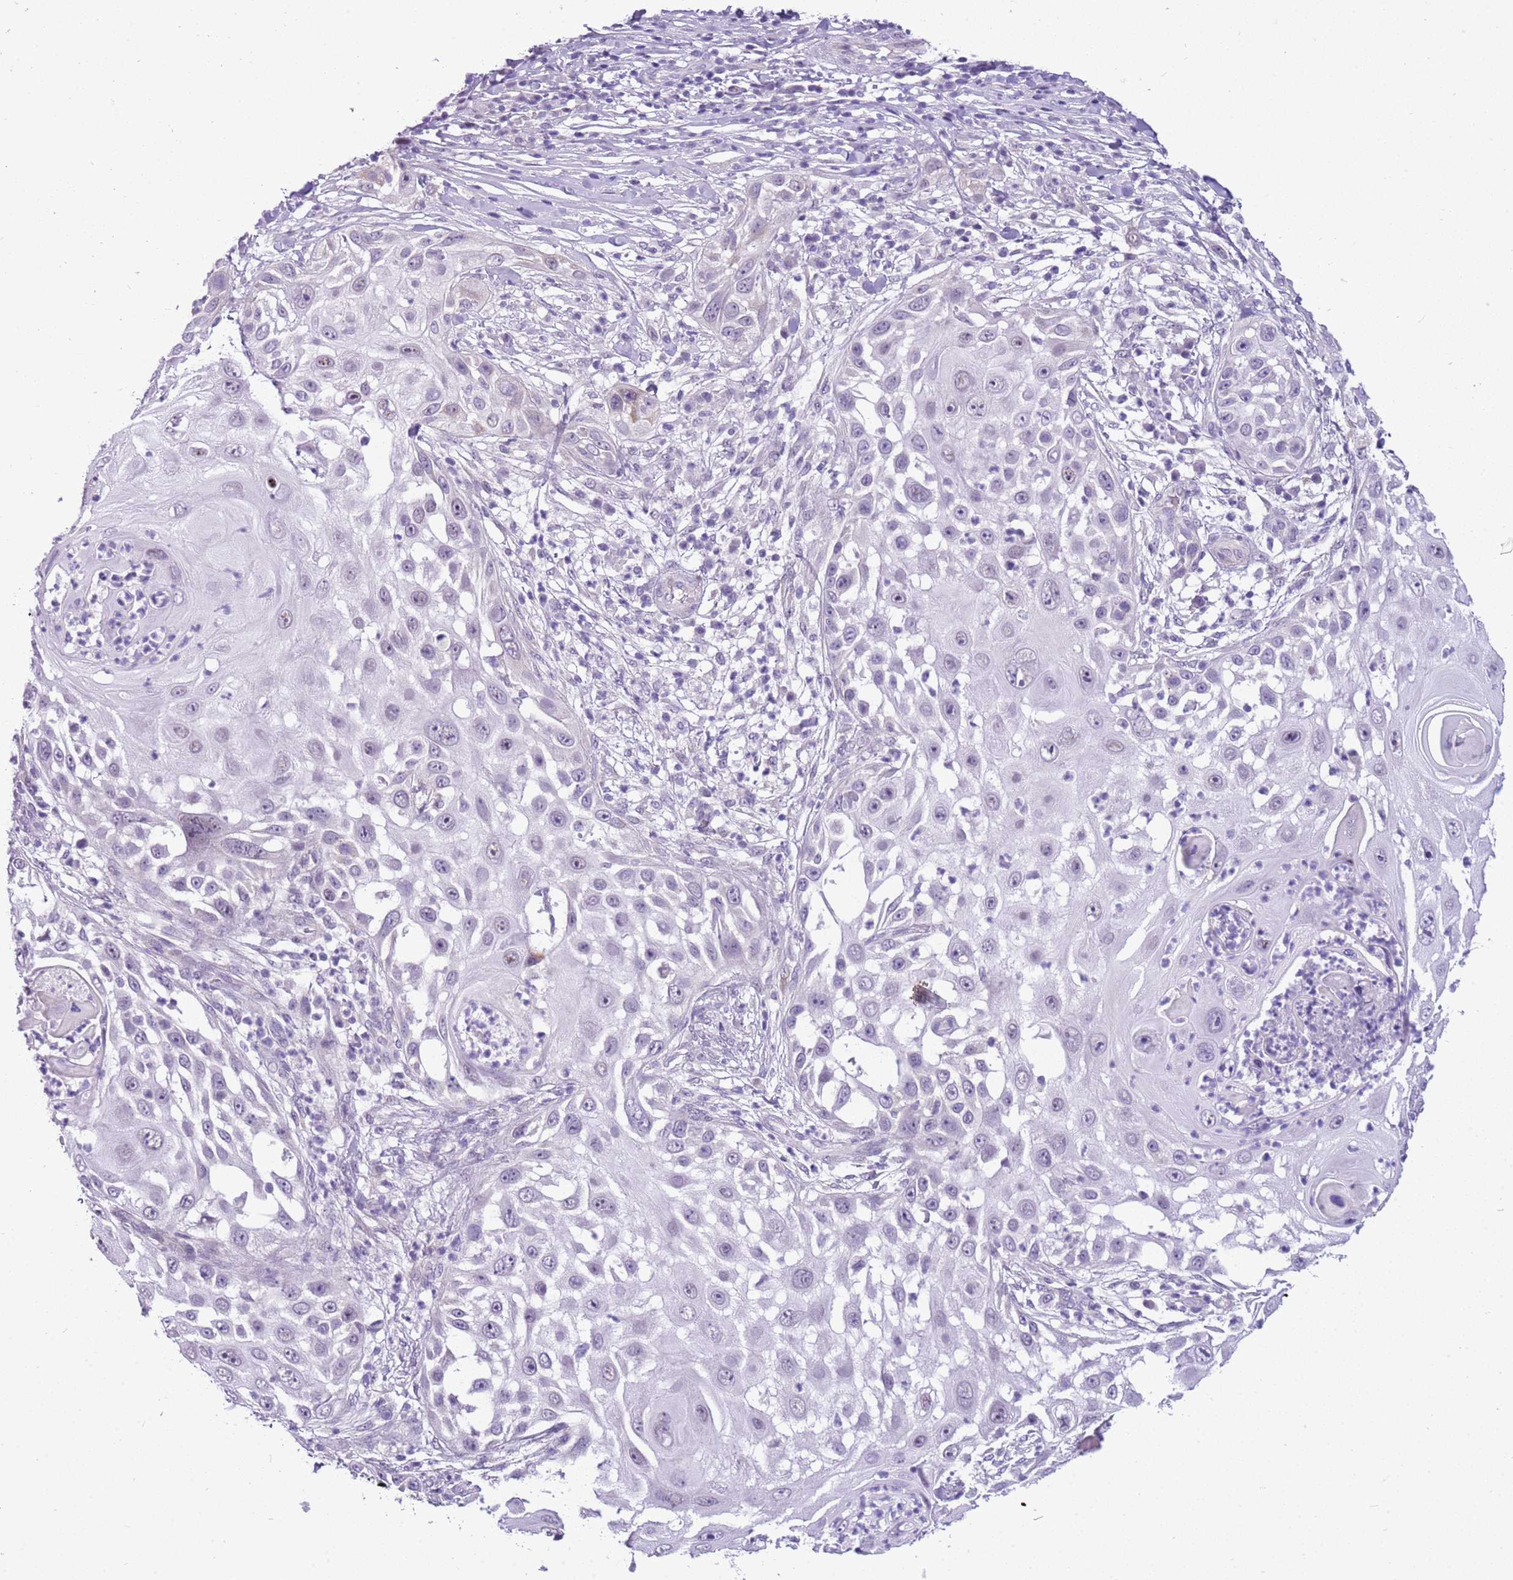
{"staining": {"intensity": "negative", "quantity": "none", "location": "none"}, "tissue": "skin cancer", "cell_type": "Tumor cells", "image_type": "cancer", "snomed": [{"axis": "morphology", "description": "Squamous cell carcinoma, NOS"}, {"axis": "topography", "description": "Skin"}], "caption": "This image is of skin cancer (squamous cell carcinoma) stained with IHC to label a protein in brown with the nuclei are counter-stained blue. There is no expression in tumor cells.", "gene": "FAM120C", "patient": {"sex": "female", "age": 44}}